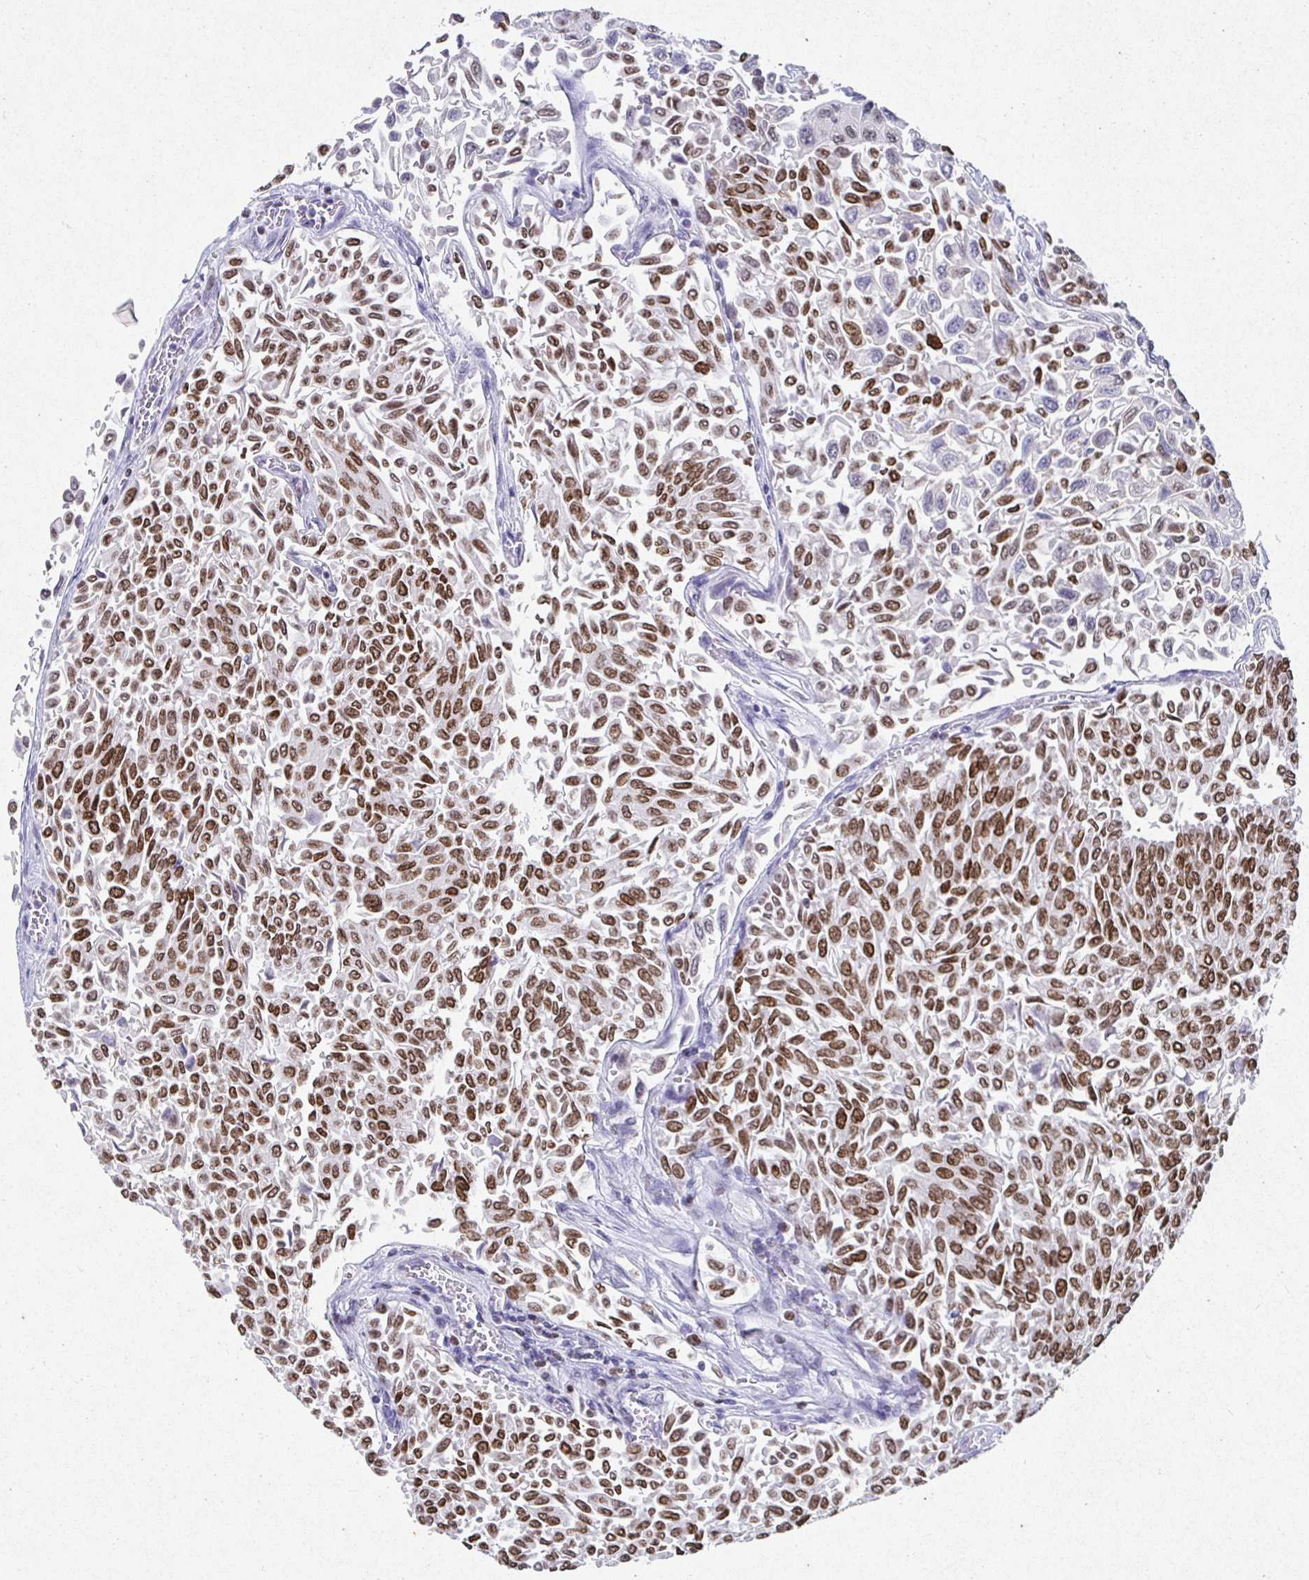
{"staining": {"intensity": "strong", "quantity": ">75%", "location": "nuclear"}, "tissue": "urothelial cancer", "cell_type": "Tumor cells", "image_type": "cancer", "snomed": [{"axis": "morphology", "description": "Urothelial carcinoma, NOS"}, {"axis": "topography", "description": "Urinary bladder"}], "caption": "Human transitional cell carcinoma stained with a protein marker exhibits strong staining in tumor cells.", "gene": "SATB1", "patient": {"sex": "male", "age": 59}}